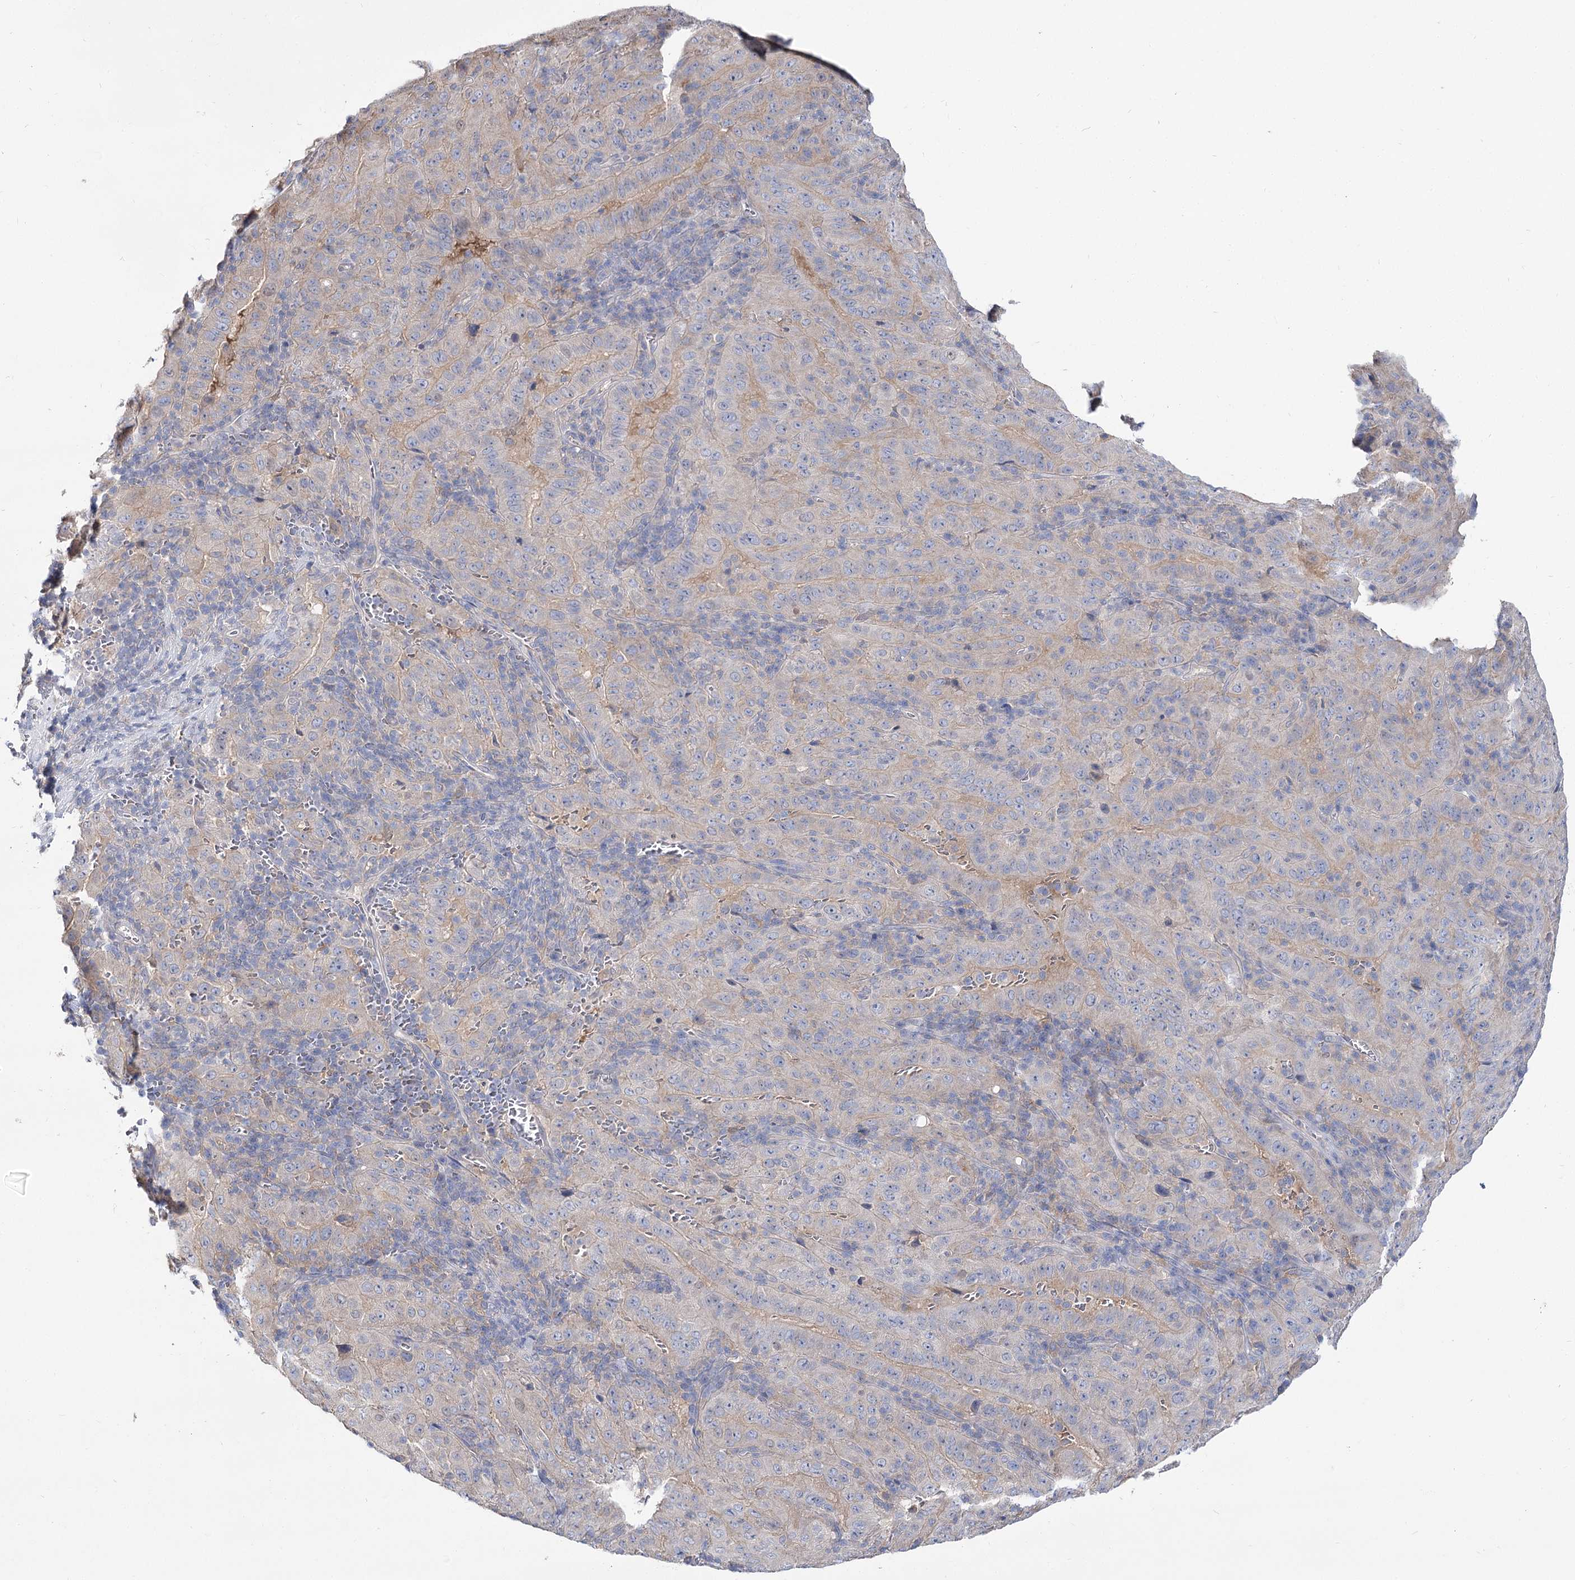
{"staining": {"intensity": "negative", "quantity": "none", "location": "none"}, "tissue": "pancreatic cancer", "cell_type": "Tumor cells", "image_type": "cancer", "snomed": [{"axis": "morphology", "description": "Adenocarcinoma, NOS"}, {"axis": "topography", "description": "Pancreas"}], "caption": "Immunohistochemical staining of human pancreatic cancer shows no significant staining in tumor cells.", "gene": "UGP2", "patient": {"sex": "male", "age": 63}}